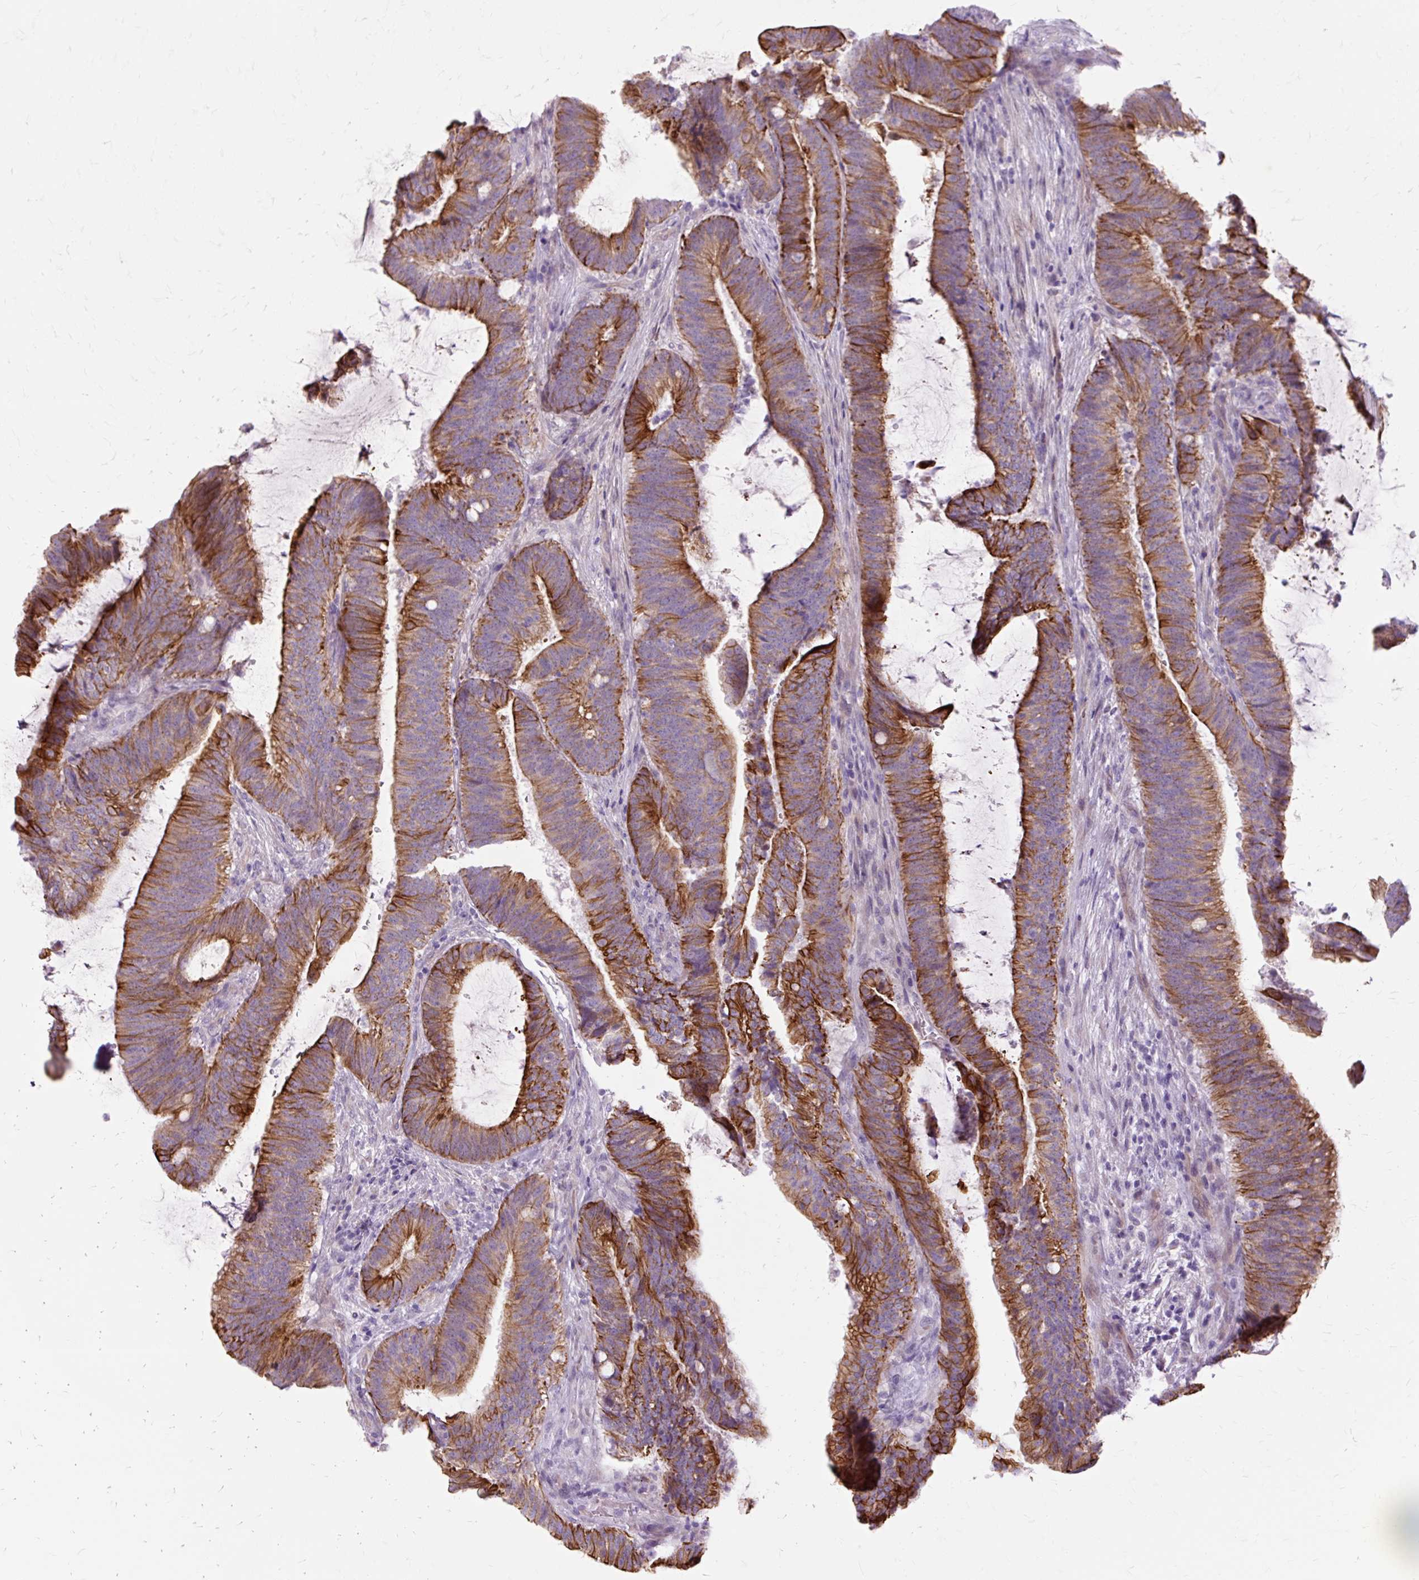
{"staining": {"intensity": "strong", "quantity": "25%-75%", "location": "cytoplasmic/membranous"}, "tissue": "colorectal cancer", "cell_type": "Tumor cells", "image_type": "cancer", "snomed": [{"axis": "morphology", "description": "Adenocarcinoma, NOS"}, {"axis": "topography", "description": "Colon"}], "caption": "Immunohistochemistry (DAB (3,3'-diaminobenzidine)) staining of colorectal adenocarcinoma displays strong cytoplasmic/membranous protein positivity in approximately 25%-75% of tumor cells.", "gene": "DCTN4", "patient": {"sex": "female", "age": 43}}